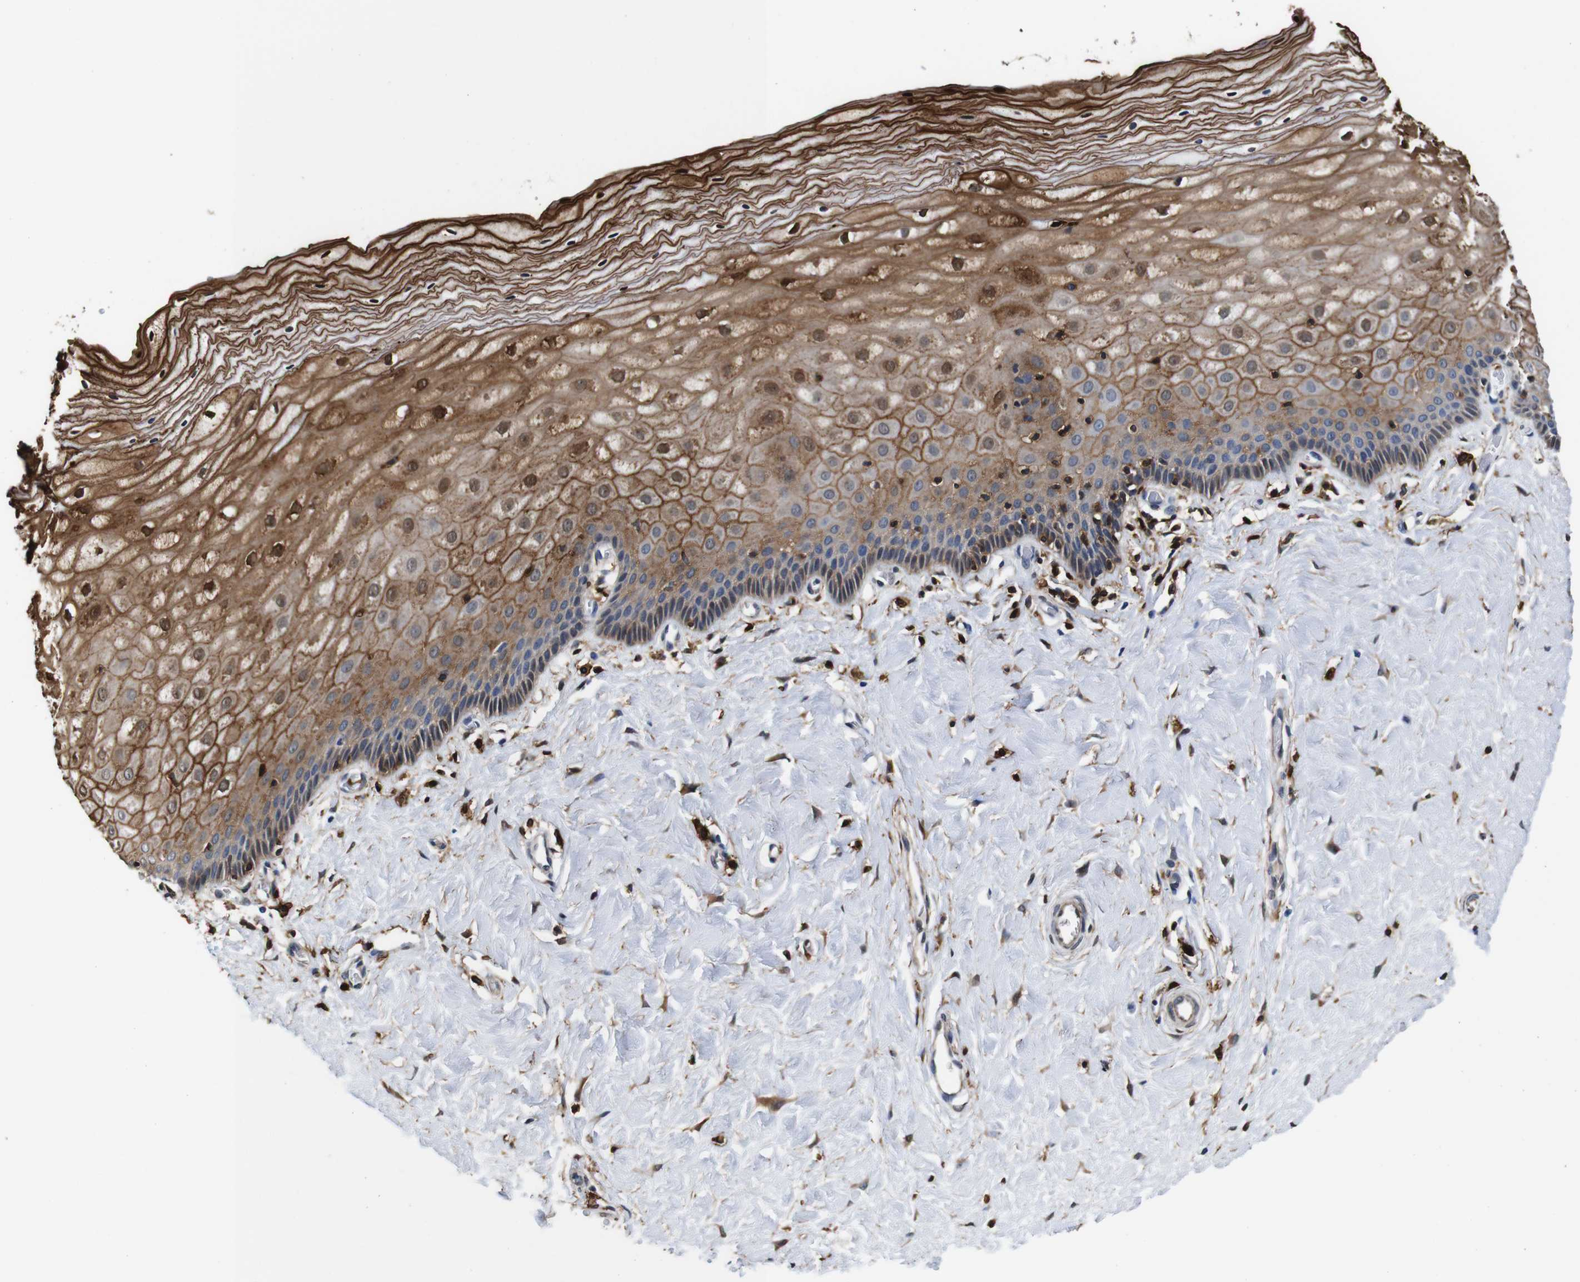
{"staining": {"intensity": "moderate", "quantity": ">75%", "location": "cytoplasmic/membranous"}, "tissue": "cervix", "cell_type": "Glandular cells", "image_type": "normal", "snomed": [{"axis": "morphology", "description": "Normal tissue, NOS"}, {"axis": "topography", "description": "Cervix"}], "caption": "Immunohistochemical staining of unremarkable cervix reveals medium levels of moderate cytoplasmic/membranous staining in about >75% of glandular cells. (DAB (3,3'-diaminobenzidine) = brown stain, brightfield microscopy at high magnification).", "gene": "ANXA1", "patient": {"sex": "female", "age": 55}}